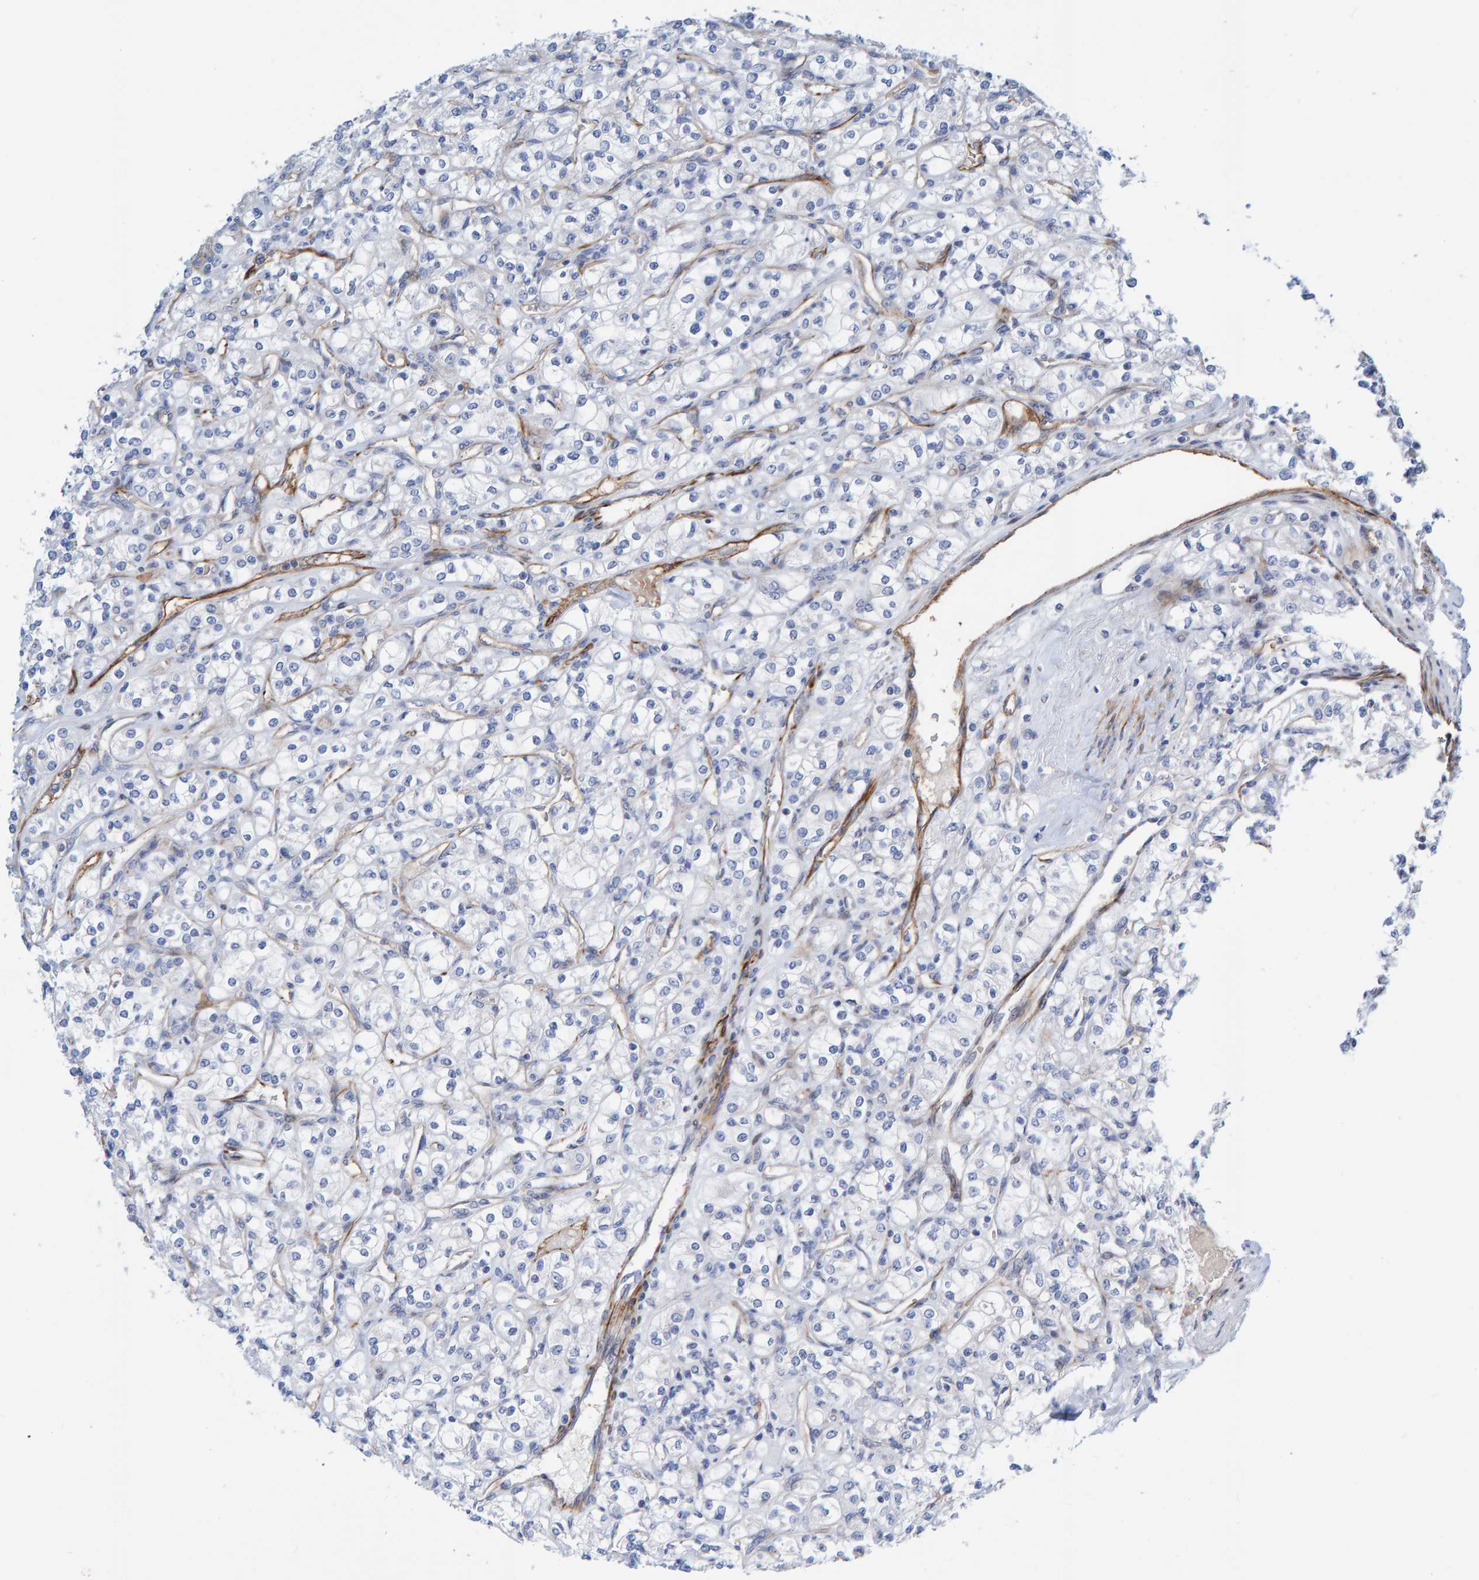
{"staining": {"intensity": "negative", "quantity": "none", "location": "none"}, "tissue": "renal cancer", "cell_type": "Tumor cells", "image_type": "cancer", "snomed": [{"axis": "morphology", "description": "Adenocarcinoma, NOS"}, {"axis": "topography", "description": "Kidney"}], "caption": "High power microscopy image of an immunohistochemistry histopathology image of renal cancer, revealing no significant expression in tumor cells.", "gene": "POLG2", "patient": {"sex": "male", "age": 77}}